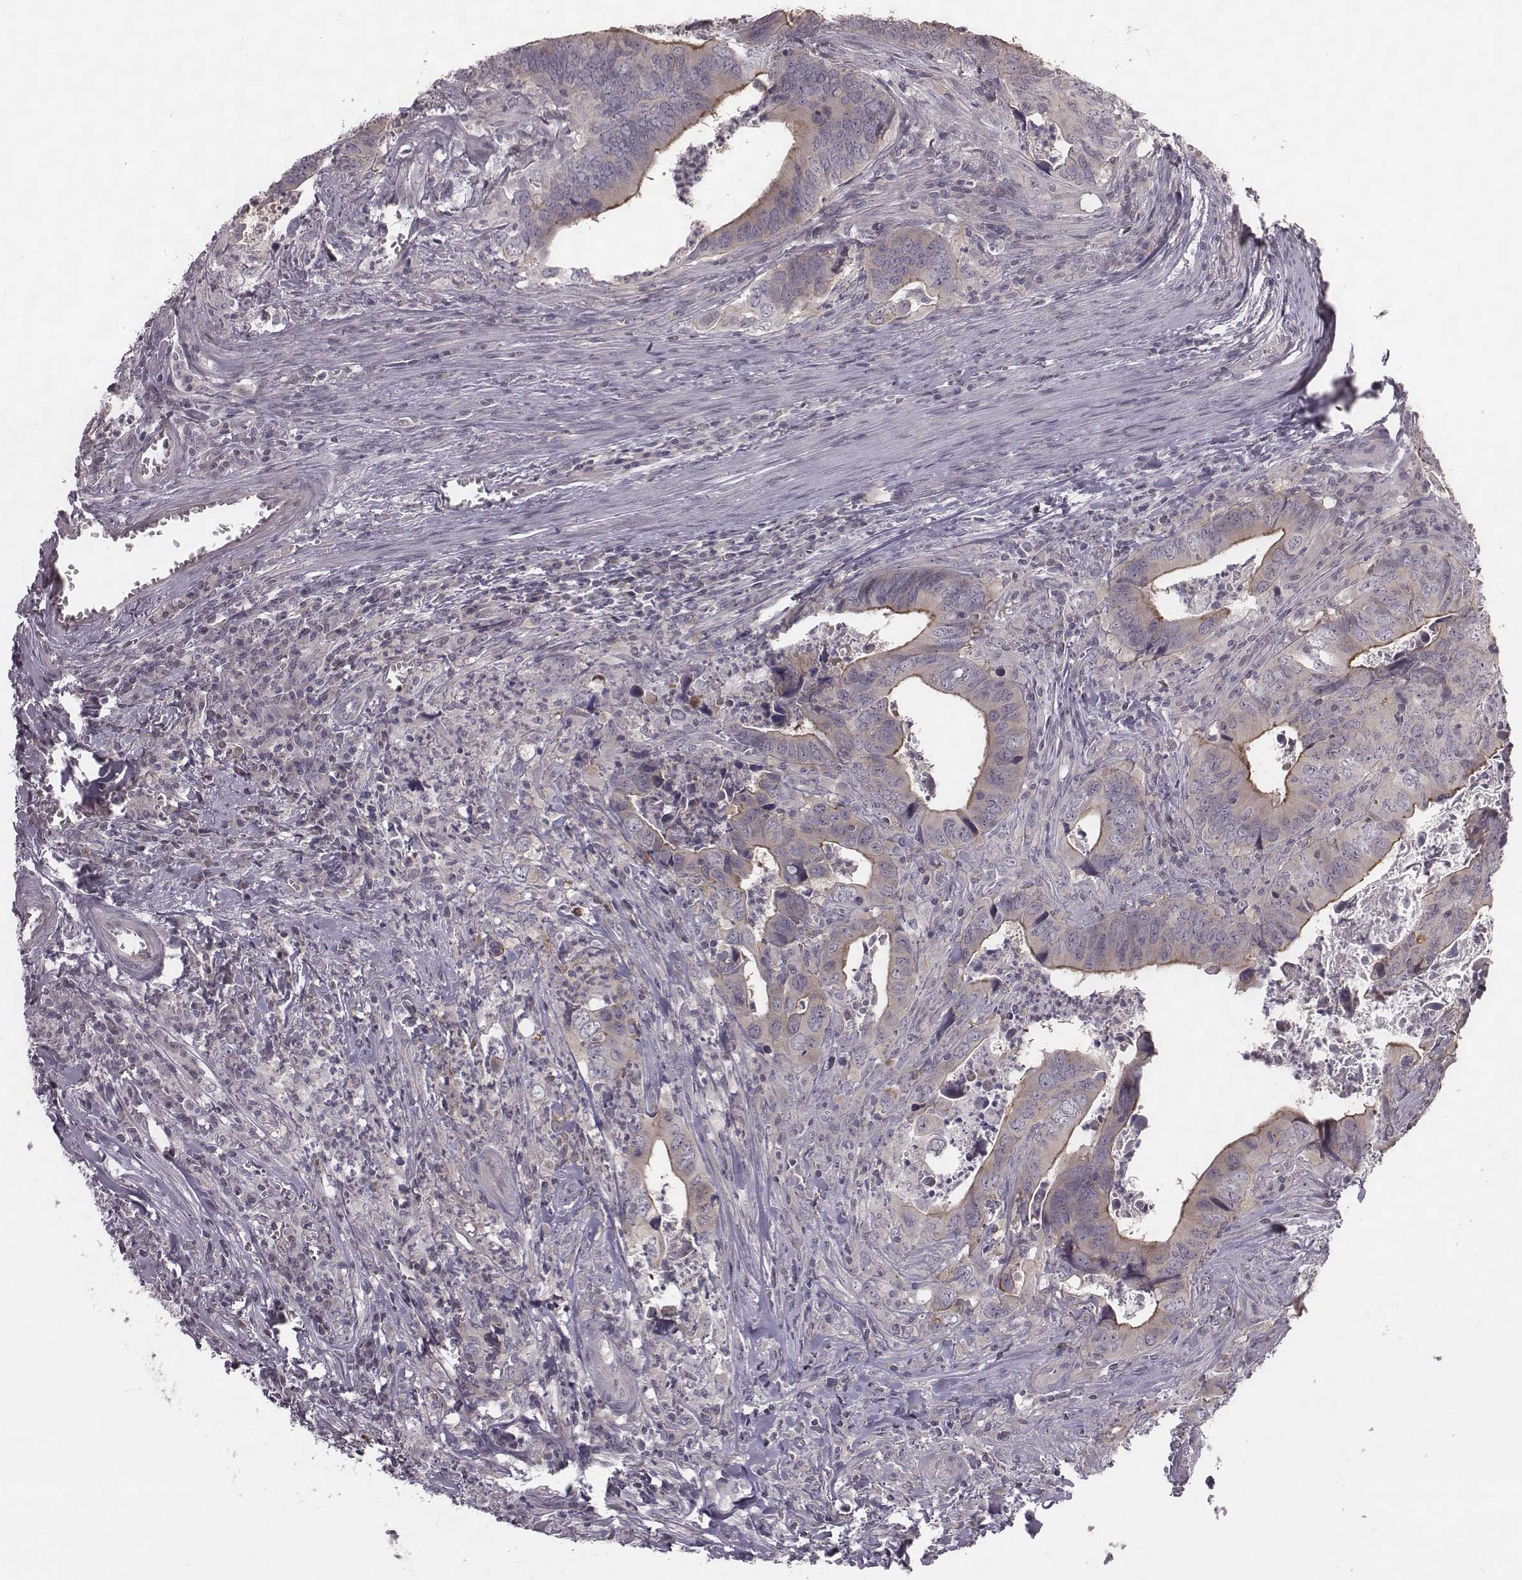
{"staining": {"intensity": "strong", "quantity": "<25%", "location": "cytoplasmic/membranous"}, "tissue": "colorectal cancer", "cell_type": "Tumor cells", "image_type": "cancer", "snomed": [{"axis": "morphology", "description": "Adenocarcinoma, NOS"}, {"axis": "topography", "description": "Colon"}], "caption": "Strong cytoplasmic/membranous expression is seen in about <25% of tumor cells in colorectal cancer.", "gene": "BICDL1", "patient": {"sex": "female", "age": 82}}